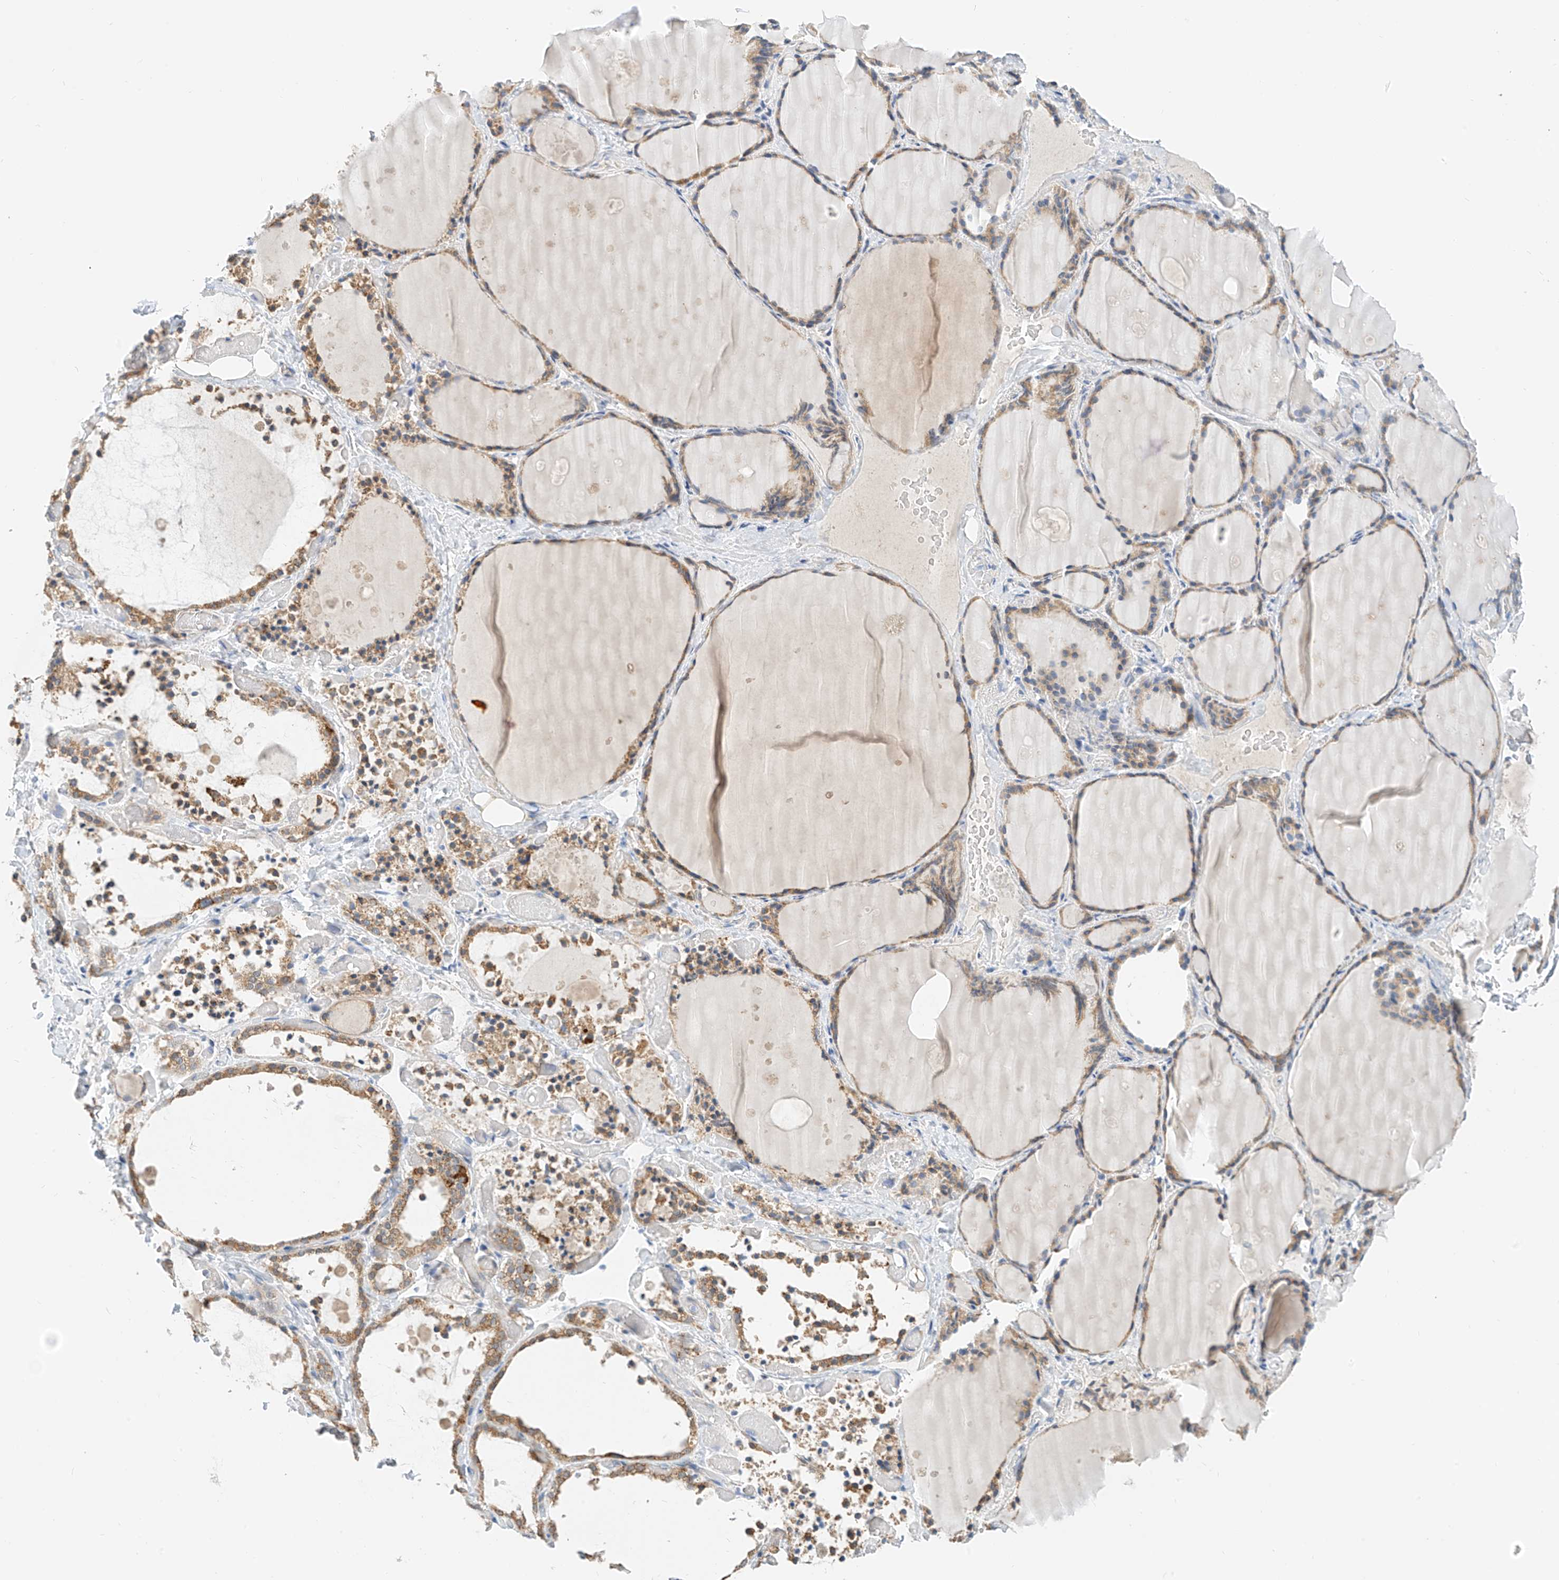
{"staining": {"intensity": "moderate", "quantity": ">75%", "location": "cytoplasmic/membranous"}, "tissue": "thyroid gland", "cell_type": "Glandular cells", "image_type": "normal", "snomed": [{"axis": "morphology", "description": "Normal tissue, NOS"}, {"axis": "topography", "description": "Thyroid gland"}], "caption": "Protein analysis of benign thyroid gland demonstrates moderate cytoplasmic/membranous expression in approximately >75% of glandular cells. Using DAB (brown) and hematoxylin (blue) stains, captured at high magnification using brightfield microscopy.", "gene": "PPA2", "patient": {"sex": "female", "age": 44}}